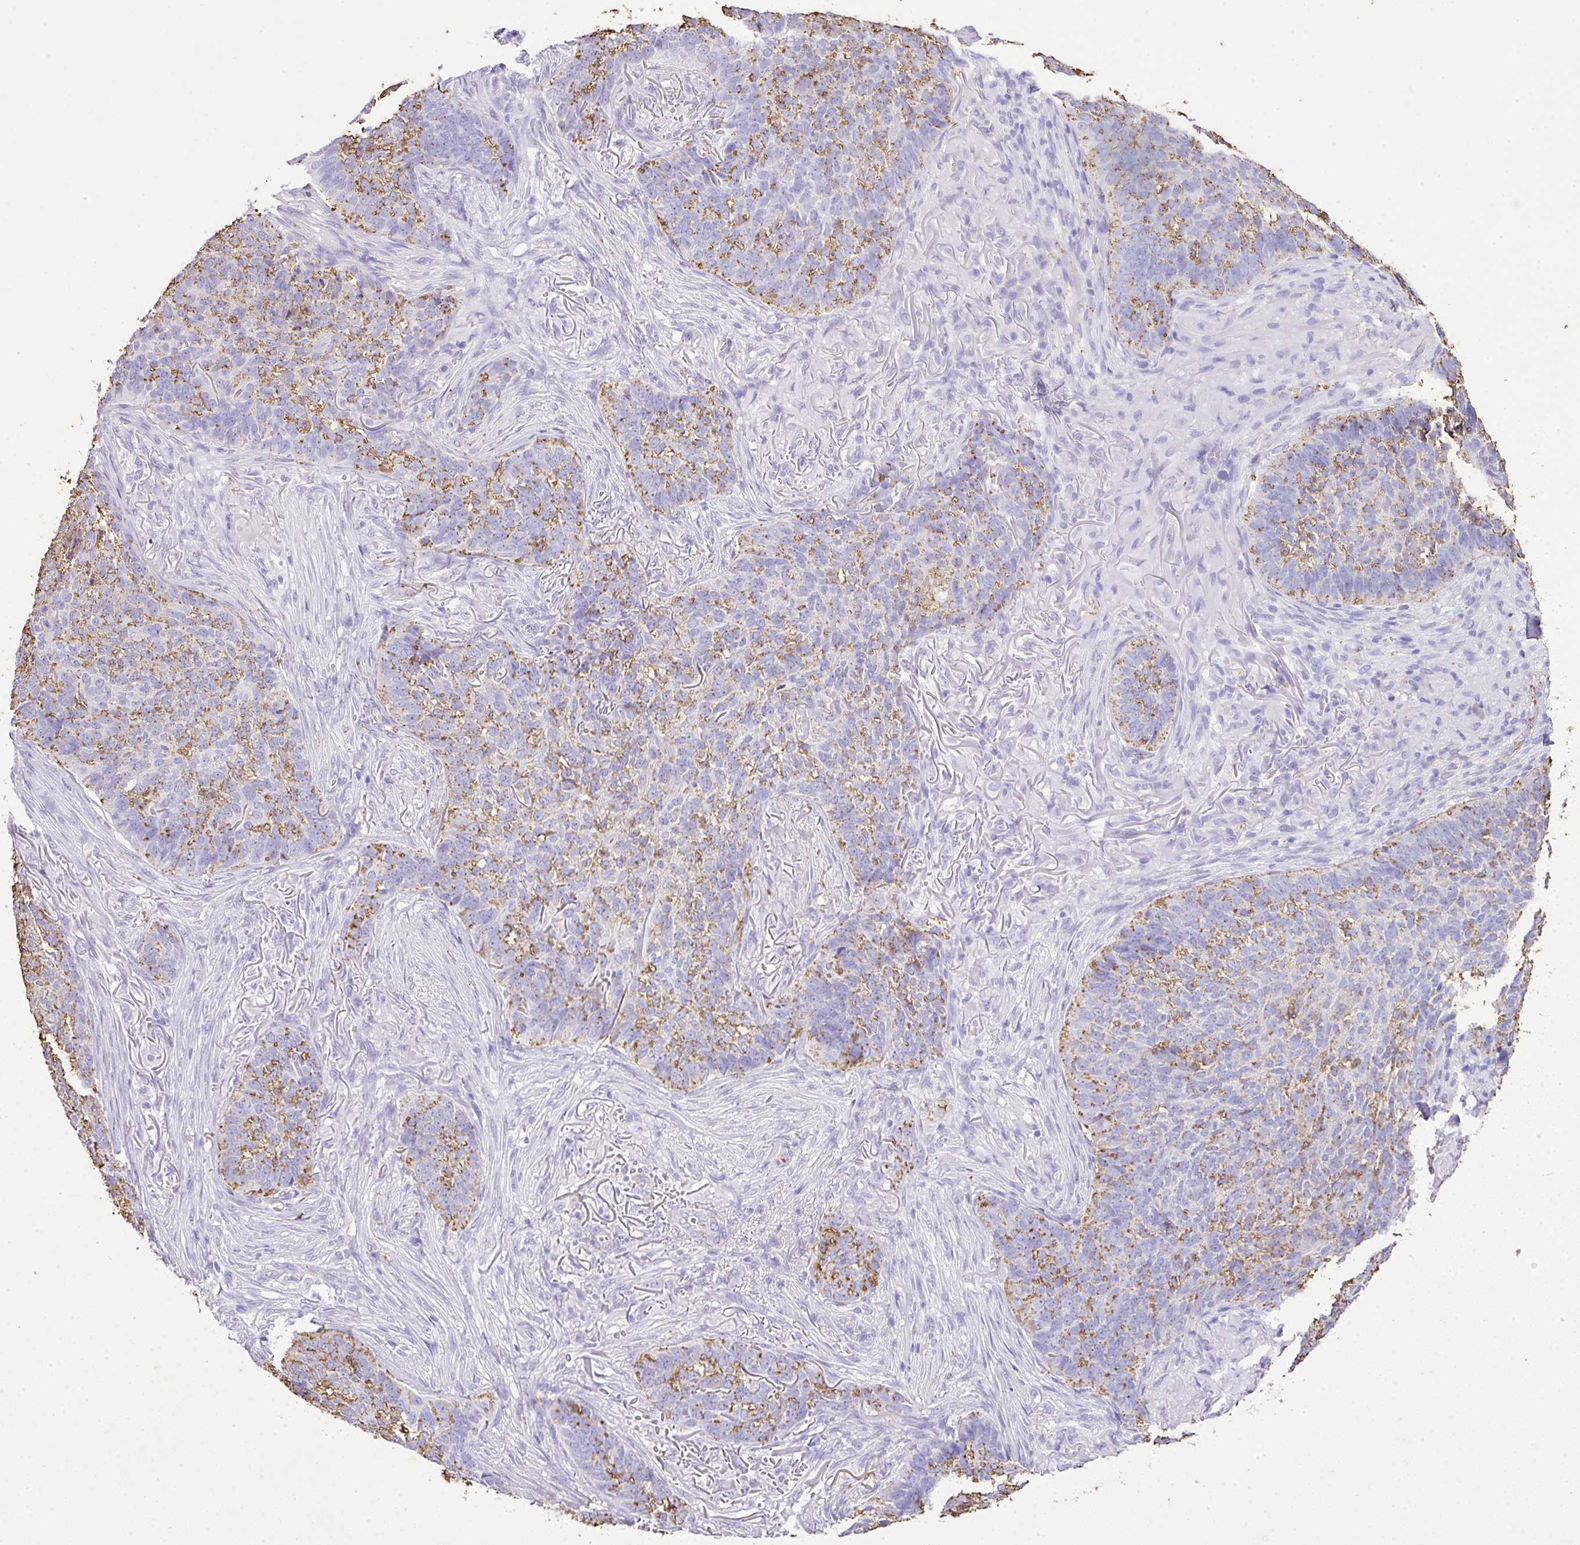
{"staining": {"intensity": "moderate", "quantity": "<25%", "location": "cytoplasmic/membranous"}, "tissue": "skin cancer", "cell_type": "Tumor cells", "image_type": "cancer", "snomed": [{"axis": "morphology", "description": "Basal cell carcinoma"}, {"axis": "topography", "description": "Skin"}], "caption": "Immunohistochemistry of human basal cell carcinoma (skin) displays low levels of moderate cytoplasmic/membranous positivity in about <25% of tumor cells. (Brightfield microscopy of DAB IHC at high magnification).", "gene": "KCNJ11", "patient": {"sex": "male", "age": 85}}